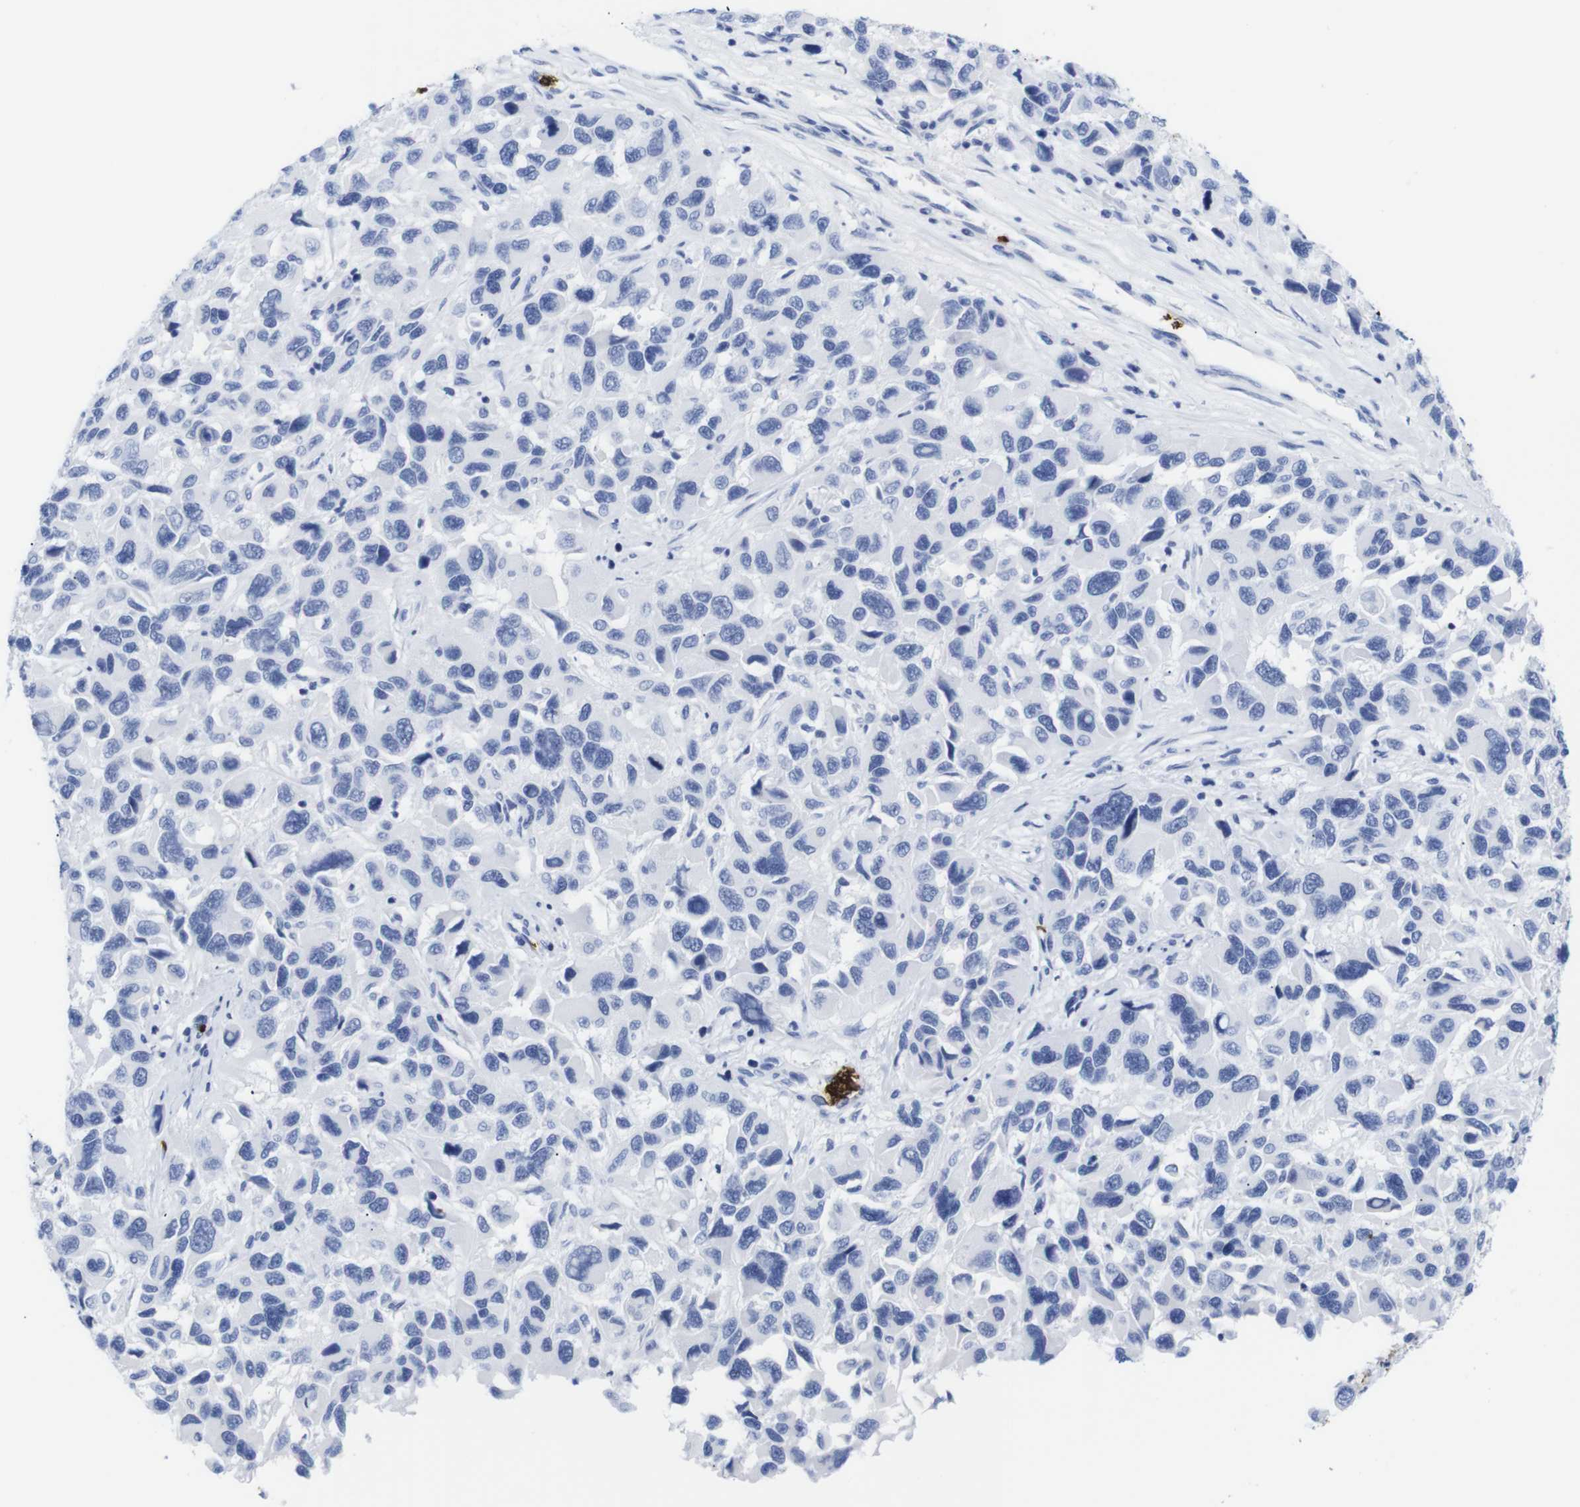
{"staining": {"intensity": "negative", "quantity": "none", "location": "none"}, "tissue": "melanoma", "cell_type": "Tumor cells", "image_type": "cancer", "snomed": [{"axis": "morphology", "description": "Malignant melanoma, NOS"}, {"axis": "topography", "description": "Skin"}], "caption": "A histopathology image of melanoma stained for a protein shows no brown staining in tumor cells.", "gene": "S1PR2", "patient": {"sex": "male", "age": 53}}